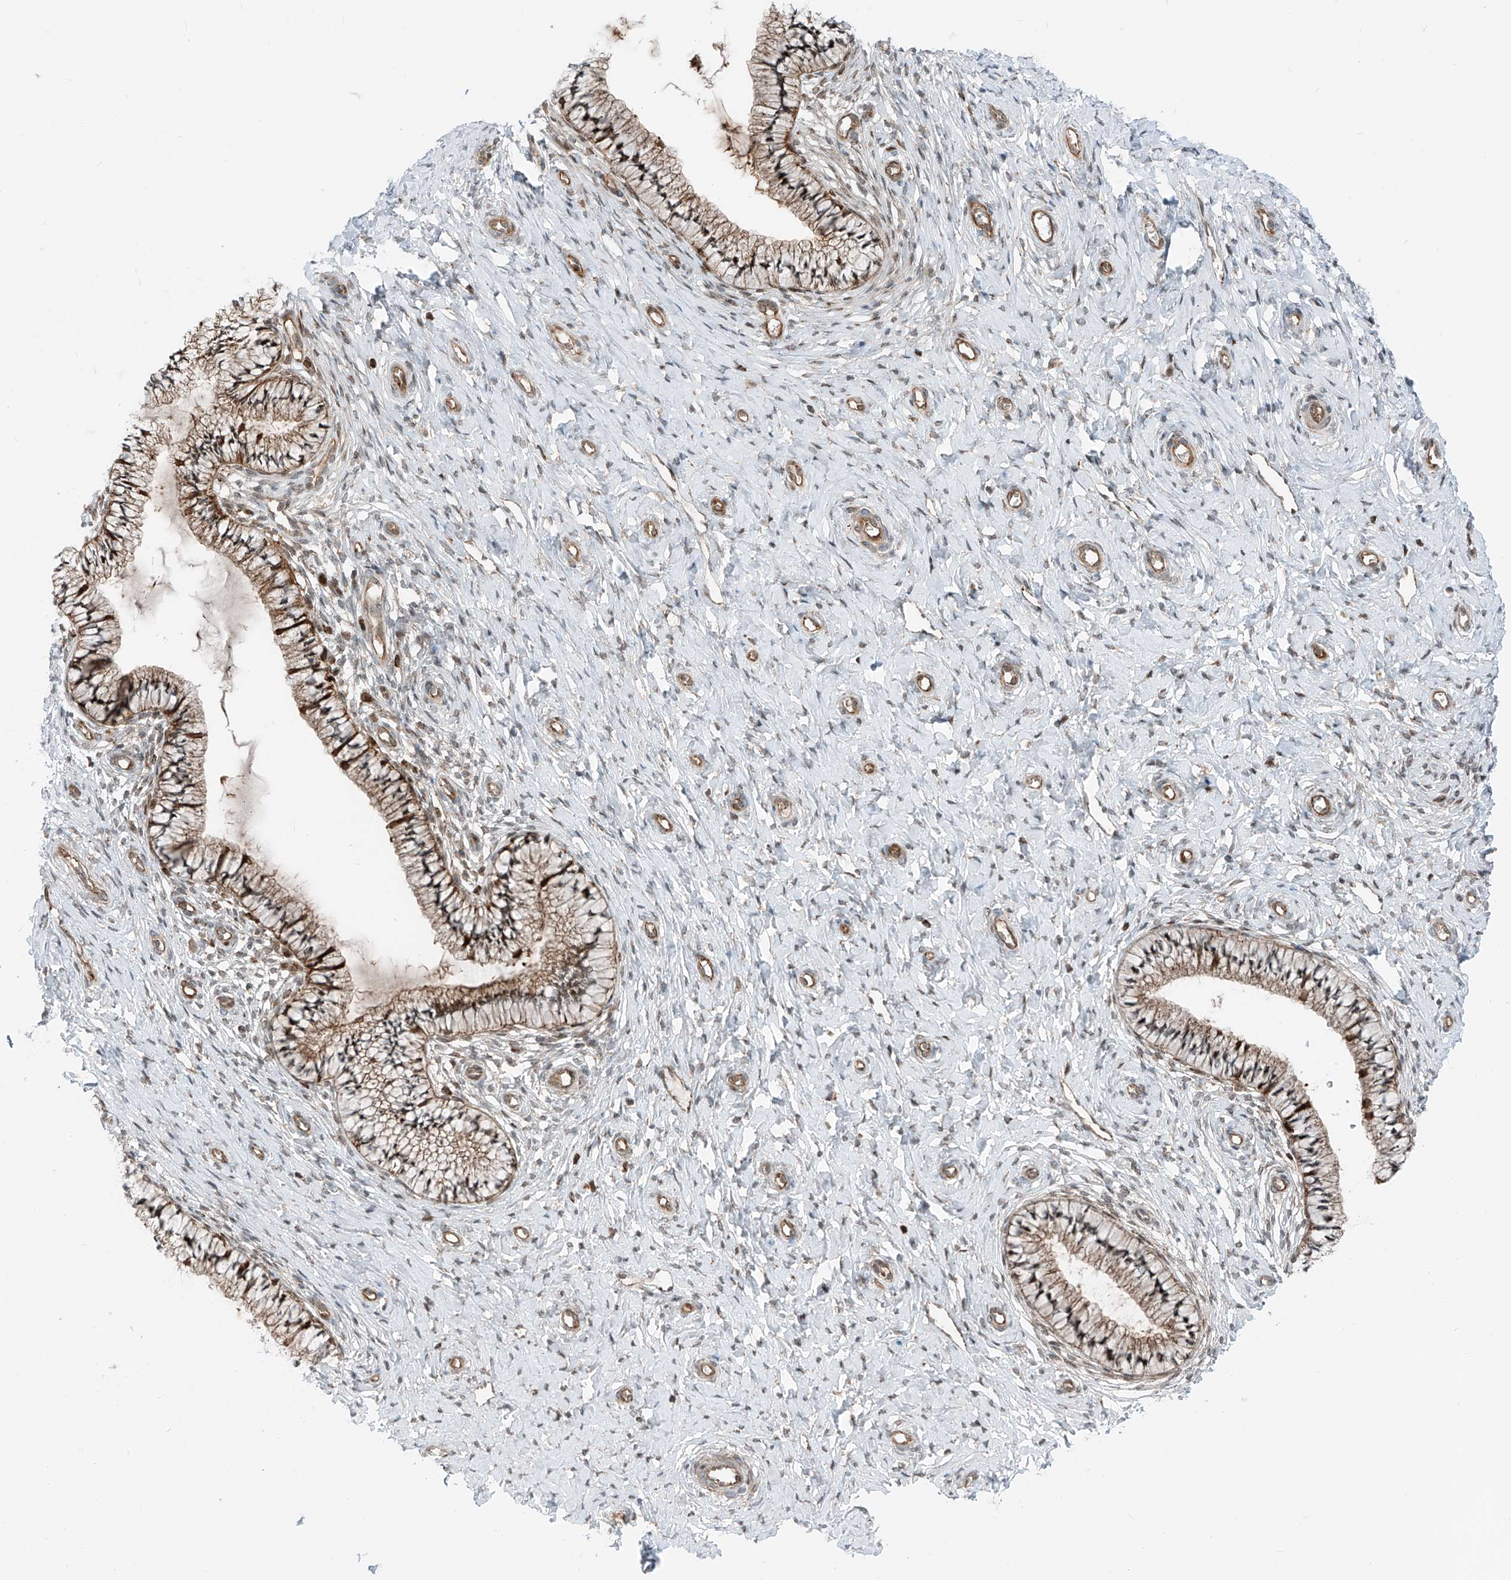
{"staining": {"intensity": "moderate", "quantity": ">75%", "location": "cytoplasmic/membranous"}, "tissue": "cervix", "cell_type": "Glandular cells", "image_type": "normal", "snomed": [{"axis": "morphology", "description": "Normal tissue, NOS"}, {"axis": "topography", "description": "Cervix"}], "caption": "Moderate cytoplasmic/membranous staining for a protein is identified in about >75% of glandular cells of benign cervix using IHC.", "gene": "USP48", "patient": {"sex": "female", "age": 36}}